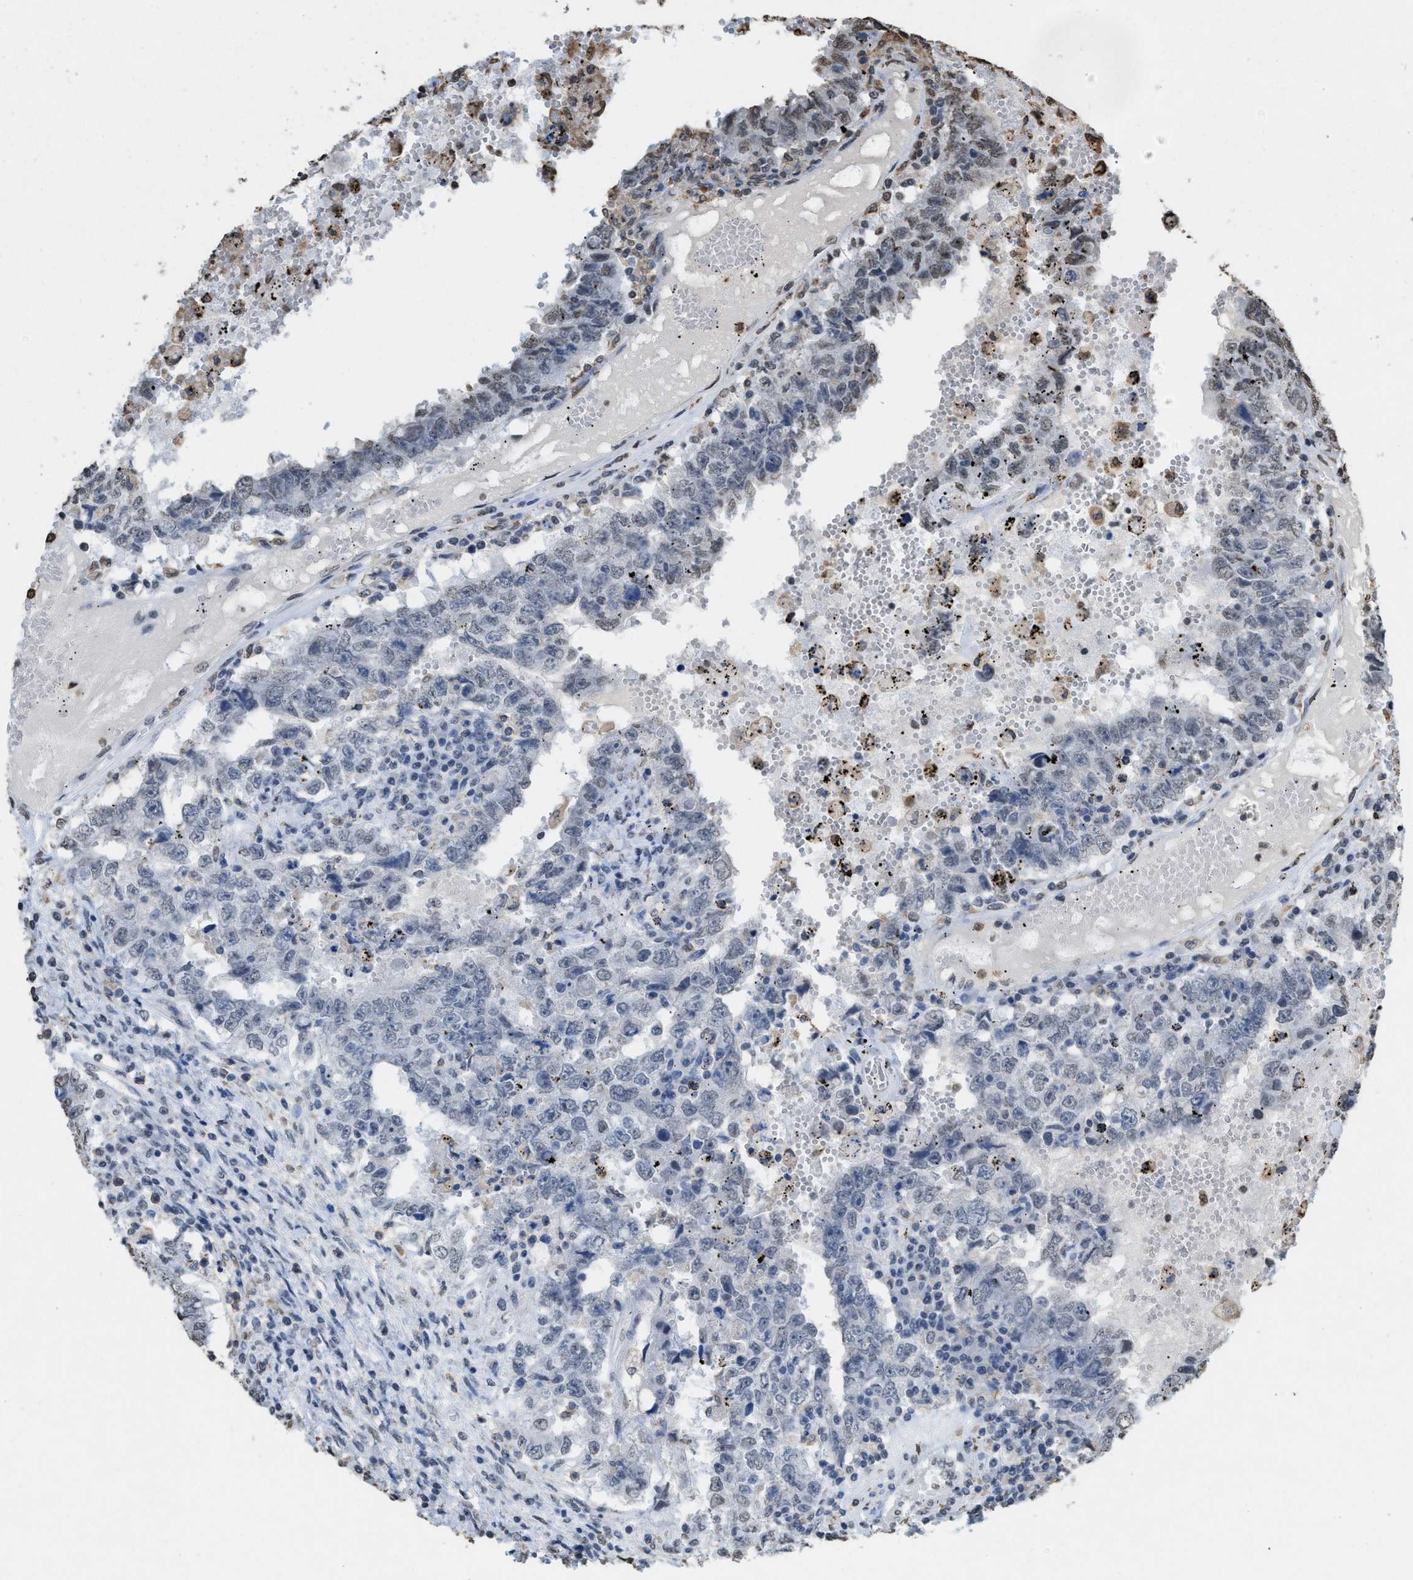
{"staining": {"intensity": "weak", "quantity": "<25%", "location": "nuclear"}, "tissue": "testis cancer", "cell_type": "Tumor cells", "image_type": "cancer", "snomed": [{"axis": "morphology", "description": "Carcinoma, Embryonal, NOS"}, {"axis": "topography", "description": "Testis"}], "caption": "An immunohistochemistry (IHC) photomicrograph of testis cancer (embryonal carcinoma) is shown. There is no staining in tumor cells of testis cancer (embryonal carcinoma).", "gene": "NUP88", "patient": {"sex": "male", "age": 26}}